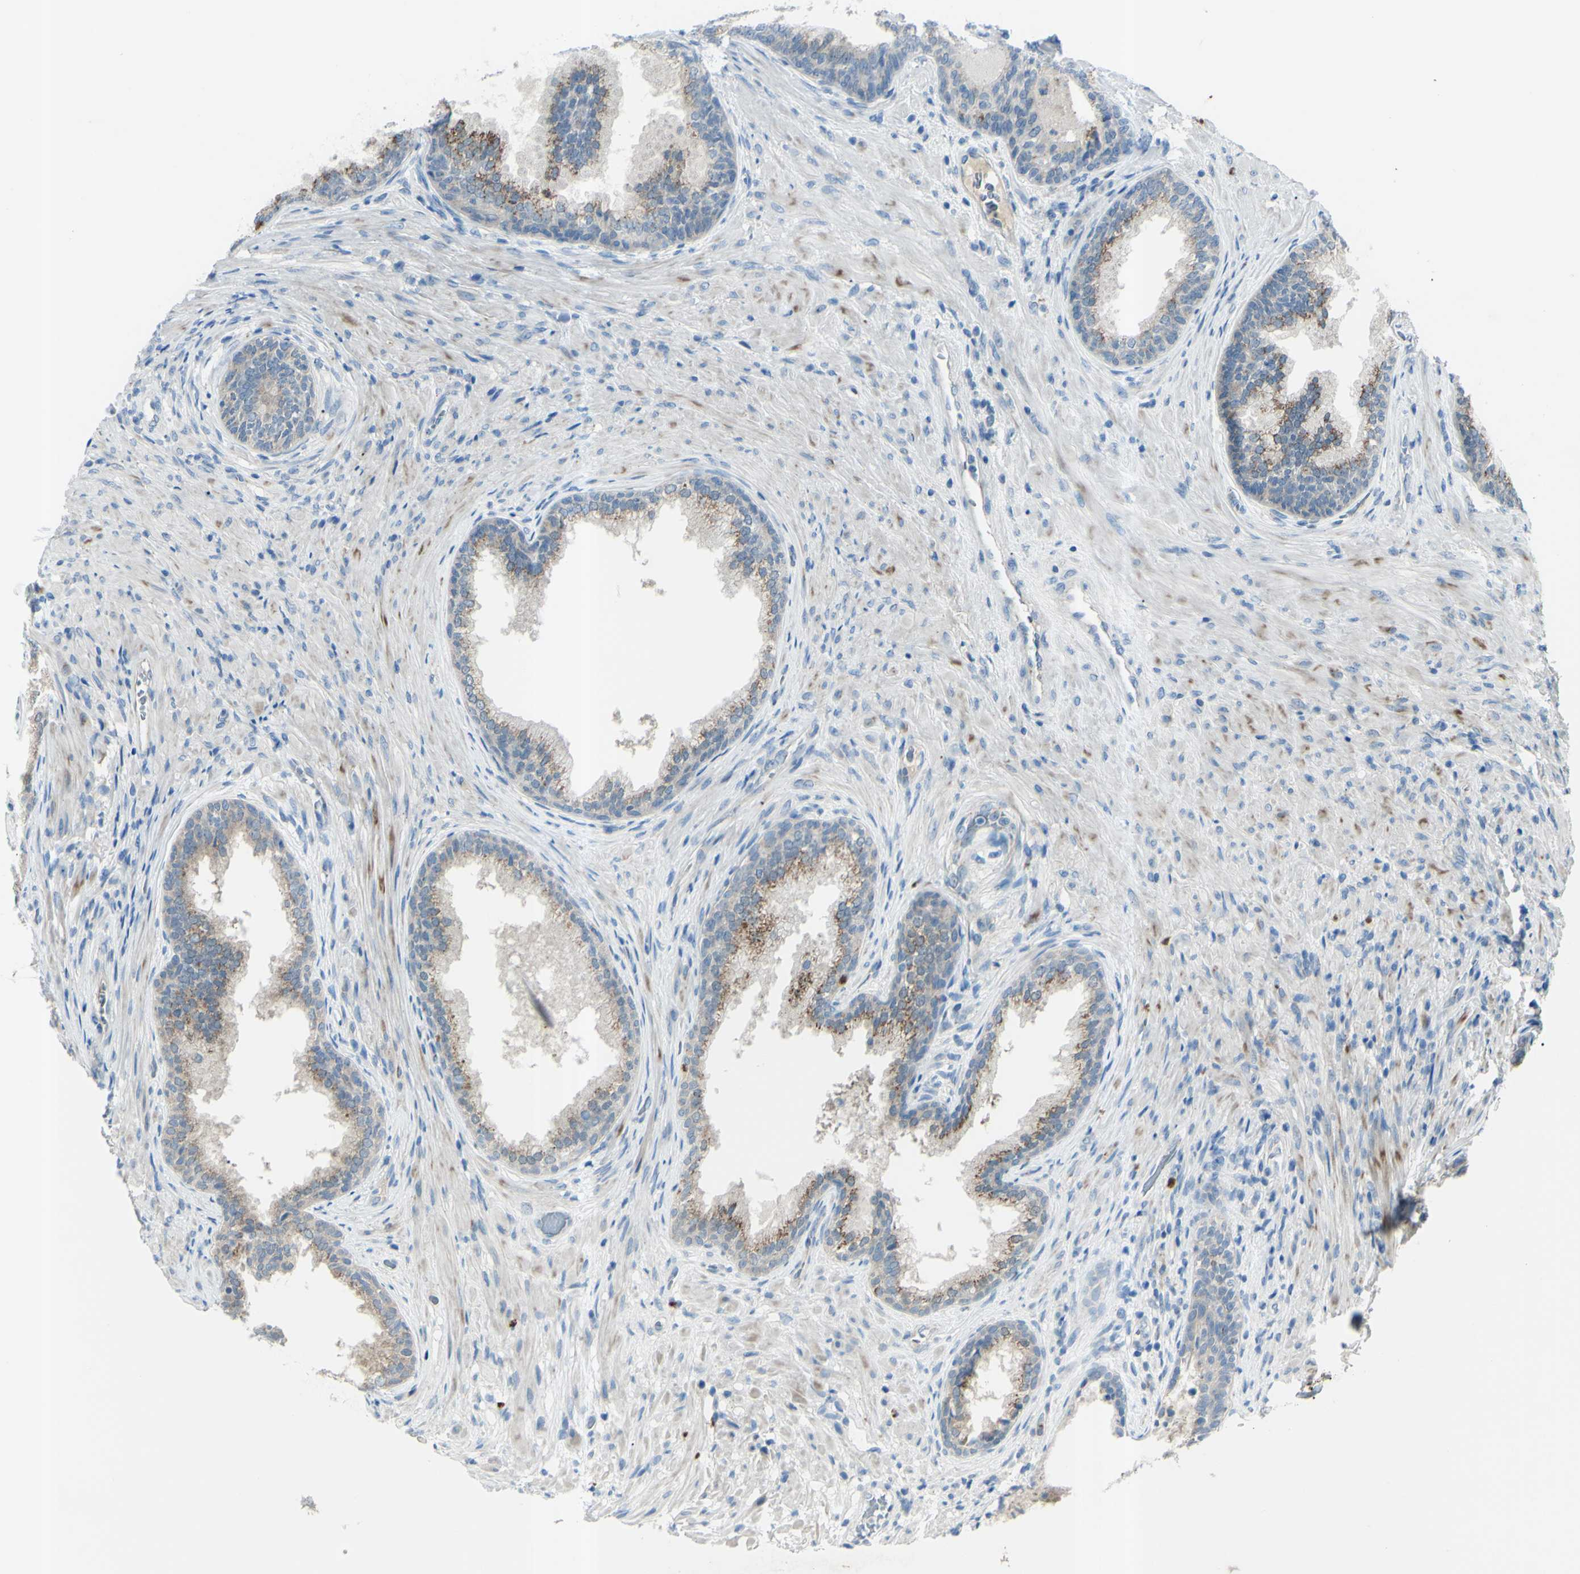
{"staining": {"intensity": "moderate", "quantity": ">75%", "location": "cytoplasmic/membranous"}, "tissue": "prostate", "cell_type": "Glandular cells", "image_type": "normal", "snomed": [{"axis": "morphology", "description": "Normal tissue, NOS"}, {"axis": "topography", "description": "Prostate"}], "caption": "Immunohistochemical staining of benign human prostate reveals medium levels of moderate cytoplasmic/membranous staining in approximately >75% of glandular cells.", "gene": "B4GALT1", "patient": {"sex": "male", "age": 76}}